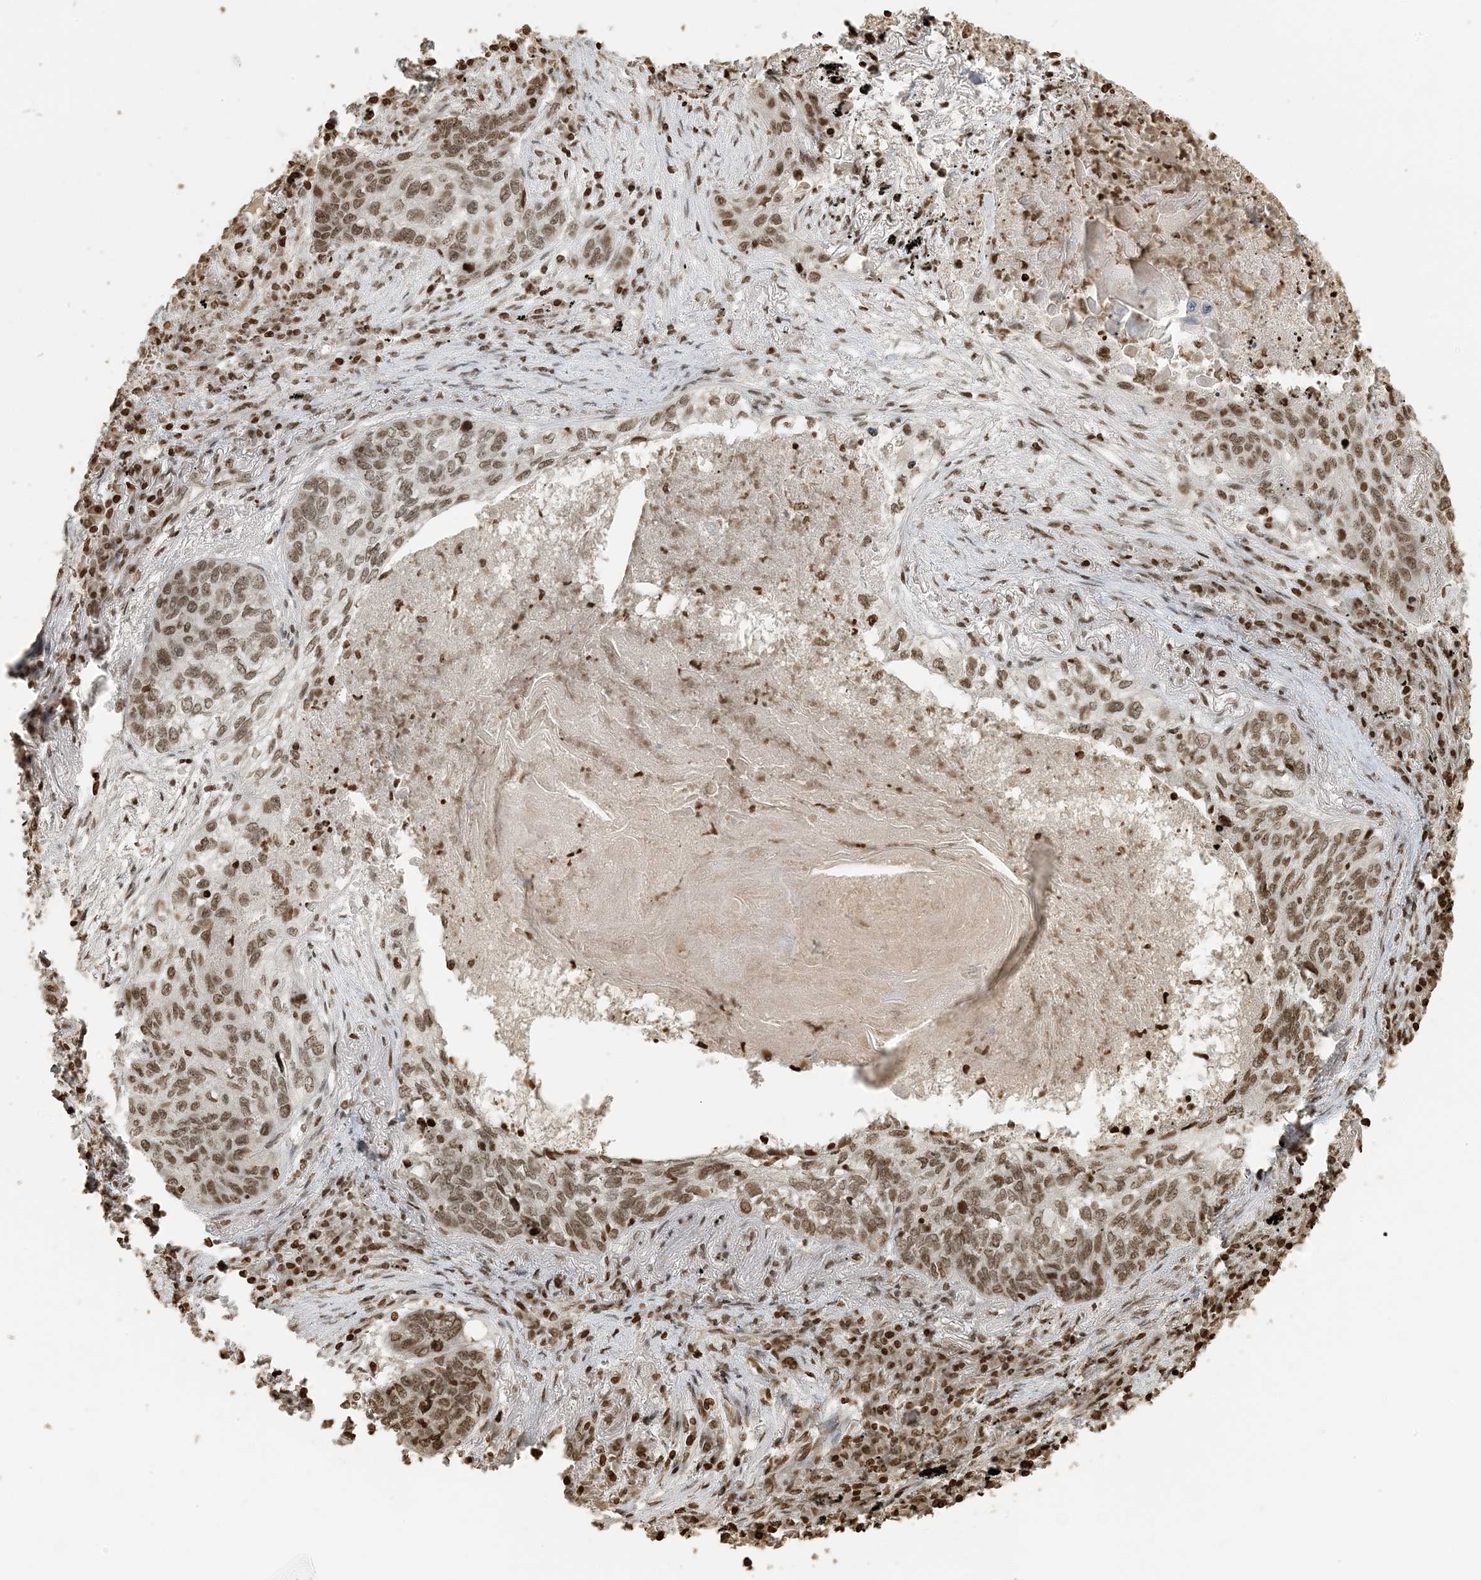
{"staining": {"intensity": "moderate", "quantity": ">75%", "location": "nuclear"}, "tissue": "lung cancer", "cell_type": "Tumor cells", "image_type": "cancer", "snomed": [{"axis": "morphology", "description": "Squamous cell carcinoma, NOS"}, {"axis": "topography", "description": "Lung"}], "caption": "Squamous cell carcinoma (lung) stained with a protein marker demonstrates moderate staining in tumor cells.", "gene": "H3-3B", "patient": {"sex": "female", "age": 63}}